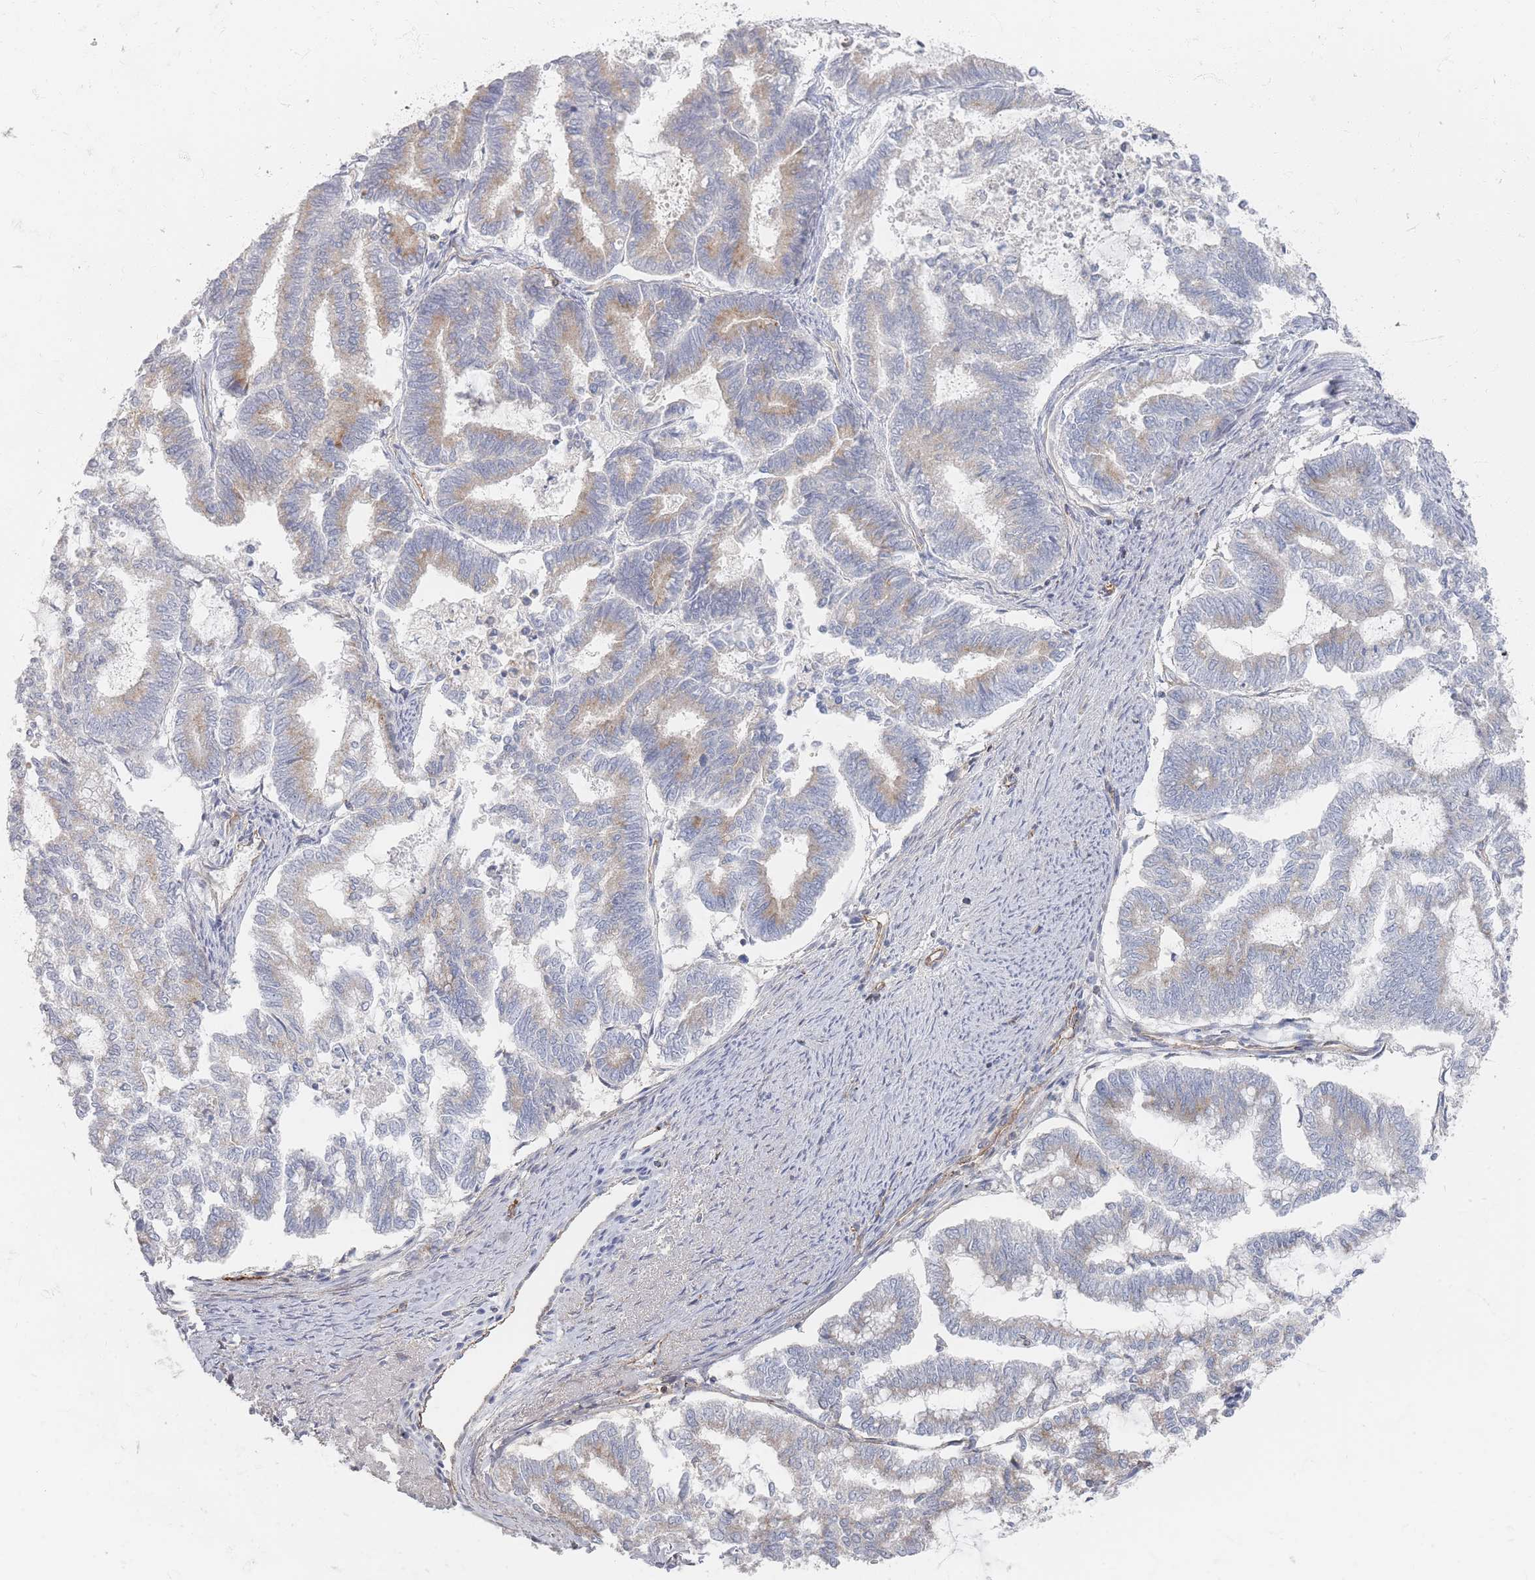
{"staining": {"intensity": "weak", "quantity": "25%-75%", "location": "cytoplasmic/membranous"}, "tissue": "endometrial cancer", "cell_type": "Tumor cells", "image_type": "cancer", "snomed": [{"axis": "morphology", "description": "Adenocarcinoma, NOS"}, {"axis": "topography", "description": "Endometrium"}], "caption": "Endometrial adenocarcinoma tissue reveals weak cytoplasmic/membranous expression in approximately 25%-75% of tumor cells", "gene": "GNB1", "patient": {"sex": "female", "age": 79}}